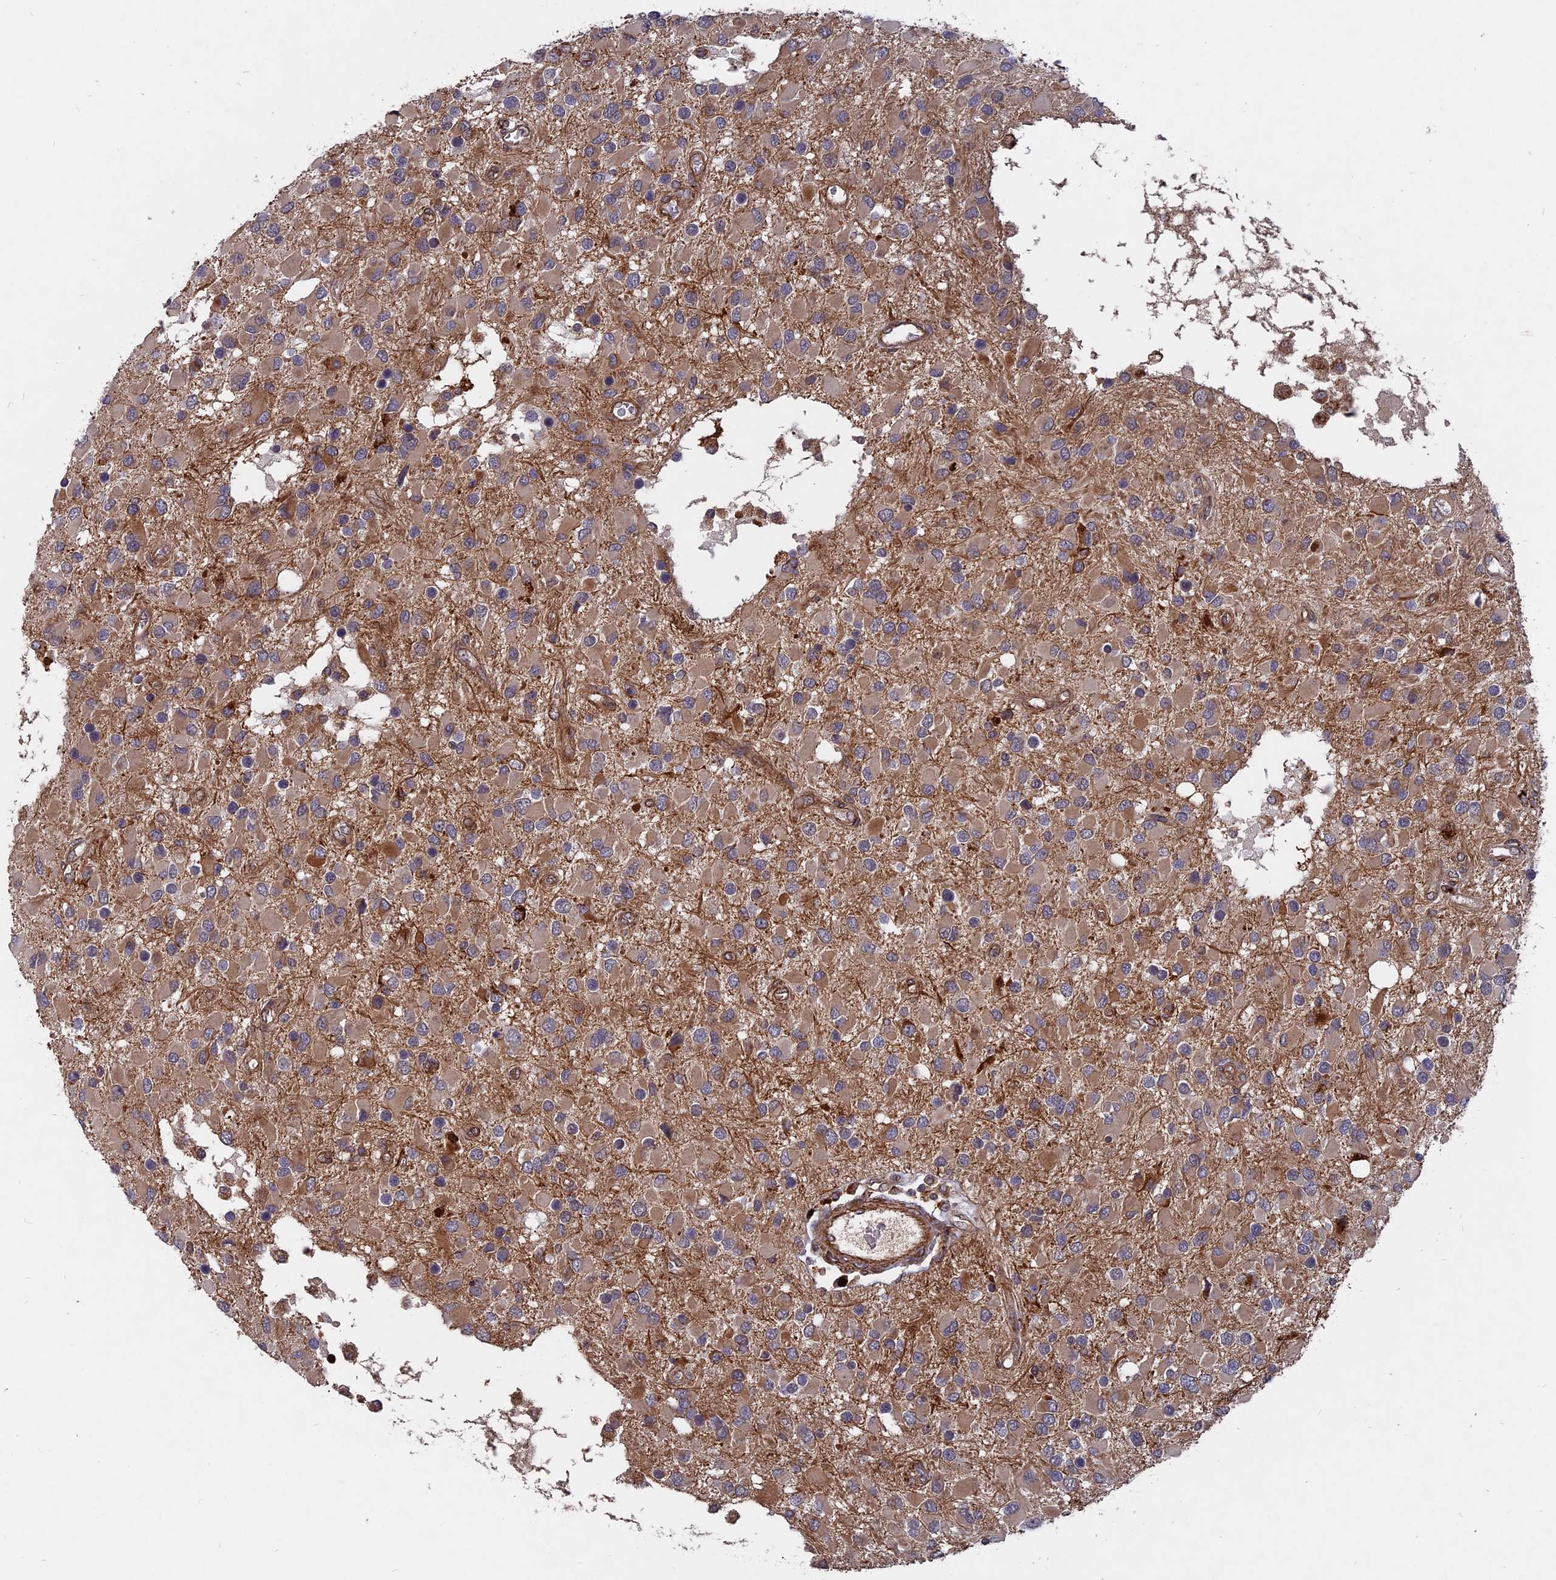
{"staining": {"intensity": "weak", "quantity": ">75%", "location": "cytoplasmic/membranous"}, "tissue": "glioma", "cell_type": "Tumor cells", "image_type": "cancer", "snomed": [{"axis": "morphology", "description": "Glioma, malignant, High grade"}, {"axis": "topography", "description": "Brain"}], "caption": "The histopathology image shows staining of glioma, revealing weak cytoplasmic/membranous protein staining (brown color) within tumor cells. The staining was performed using DAB to visualize the protein expression in brown, while the nuclei were stained in blue with hematoxylin (Magnification: 20x).", "gene": "NOSIP", "patient": {"sex": "male", "age": 53}}